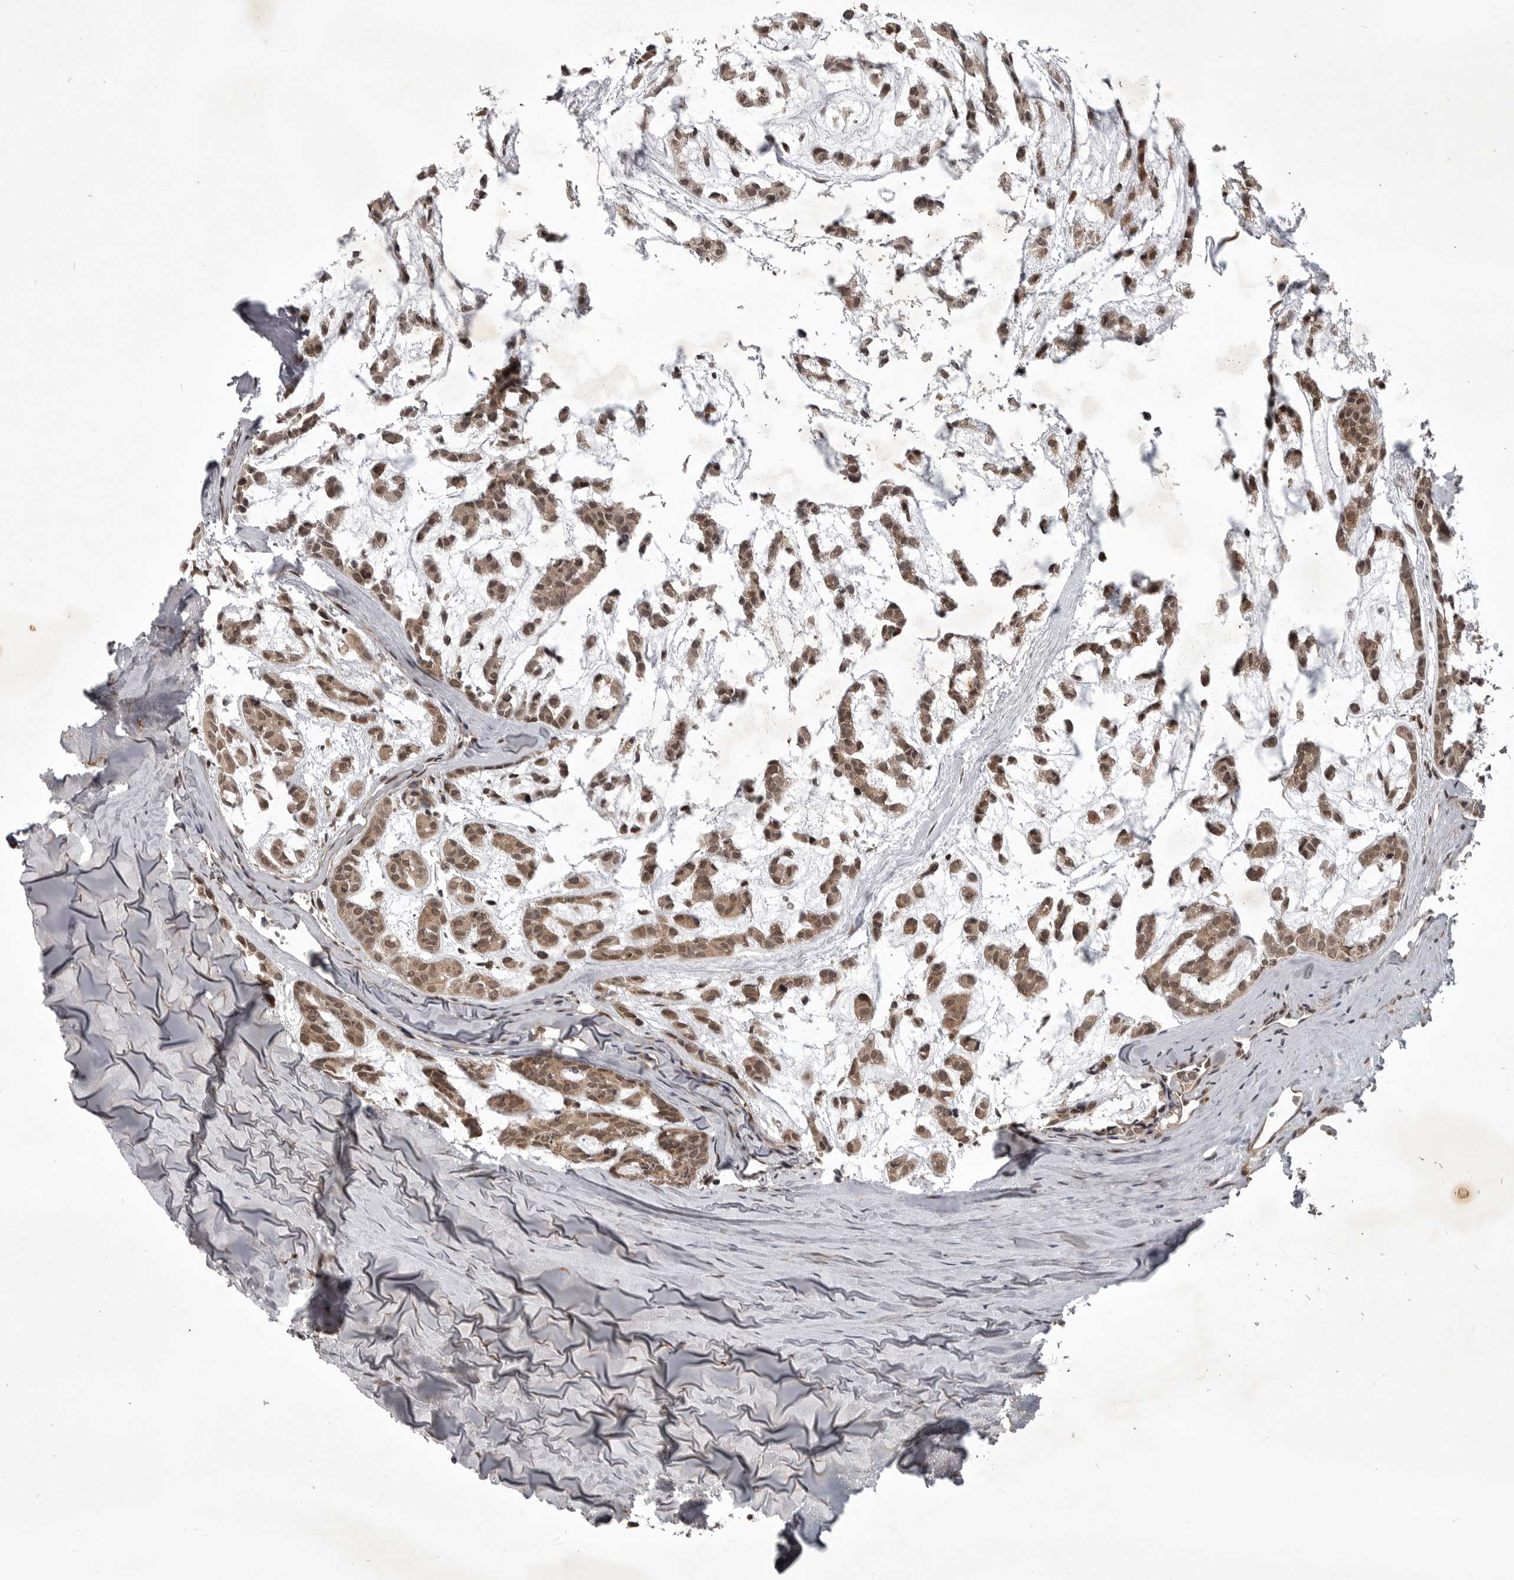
{"staining": {"intensity": "moderate", "quantity": ">75%", "location": "cytoplasmic/membranous,nuclear"}, "tissue": "head and neck cancer", "cell_type": "Tumor cells", "image_type": "cancer", "snomed": [{"axis": "morphology", "description": "Adenocarcinoma, NOS"}, {"axis": "morphology", "description": "Adenoma, NOS"}, {"axis": "topography", "description": "Head-Neck"}], "caption": "A histopathology image showing moderate cytoplasmic/membranous and nuclear staining in approximately >75% of tumor cells in adenoma (head and neck), as visualized by brown immunohistochemical staining.", "gene": "SNX16", "patient": {"sex": "female", "age": 55}}